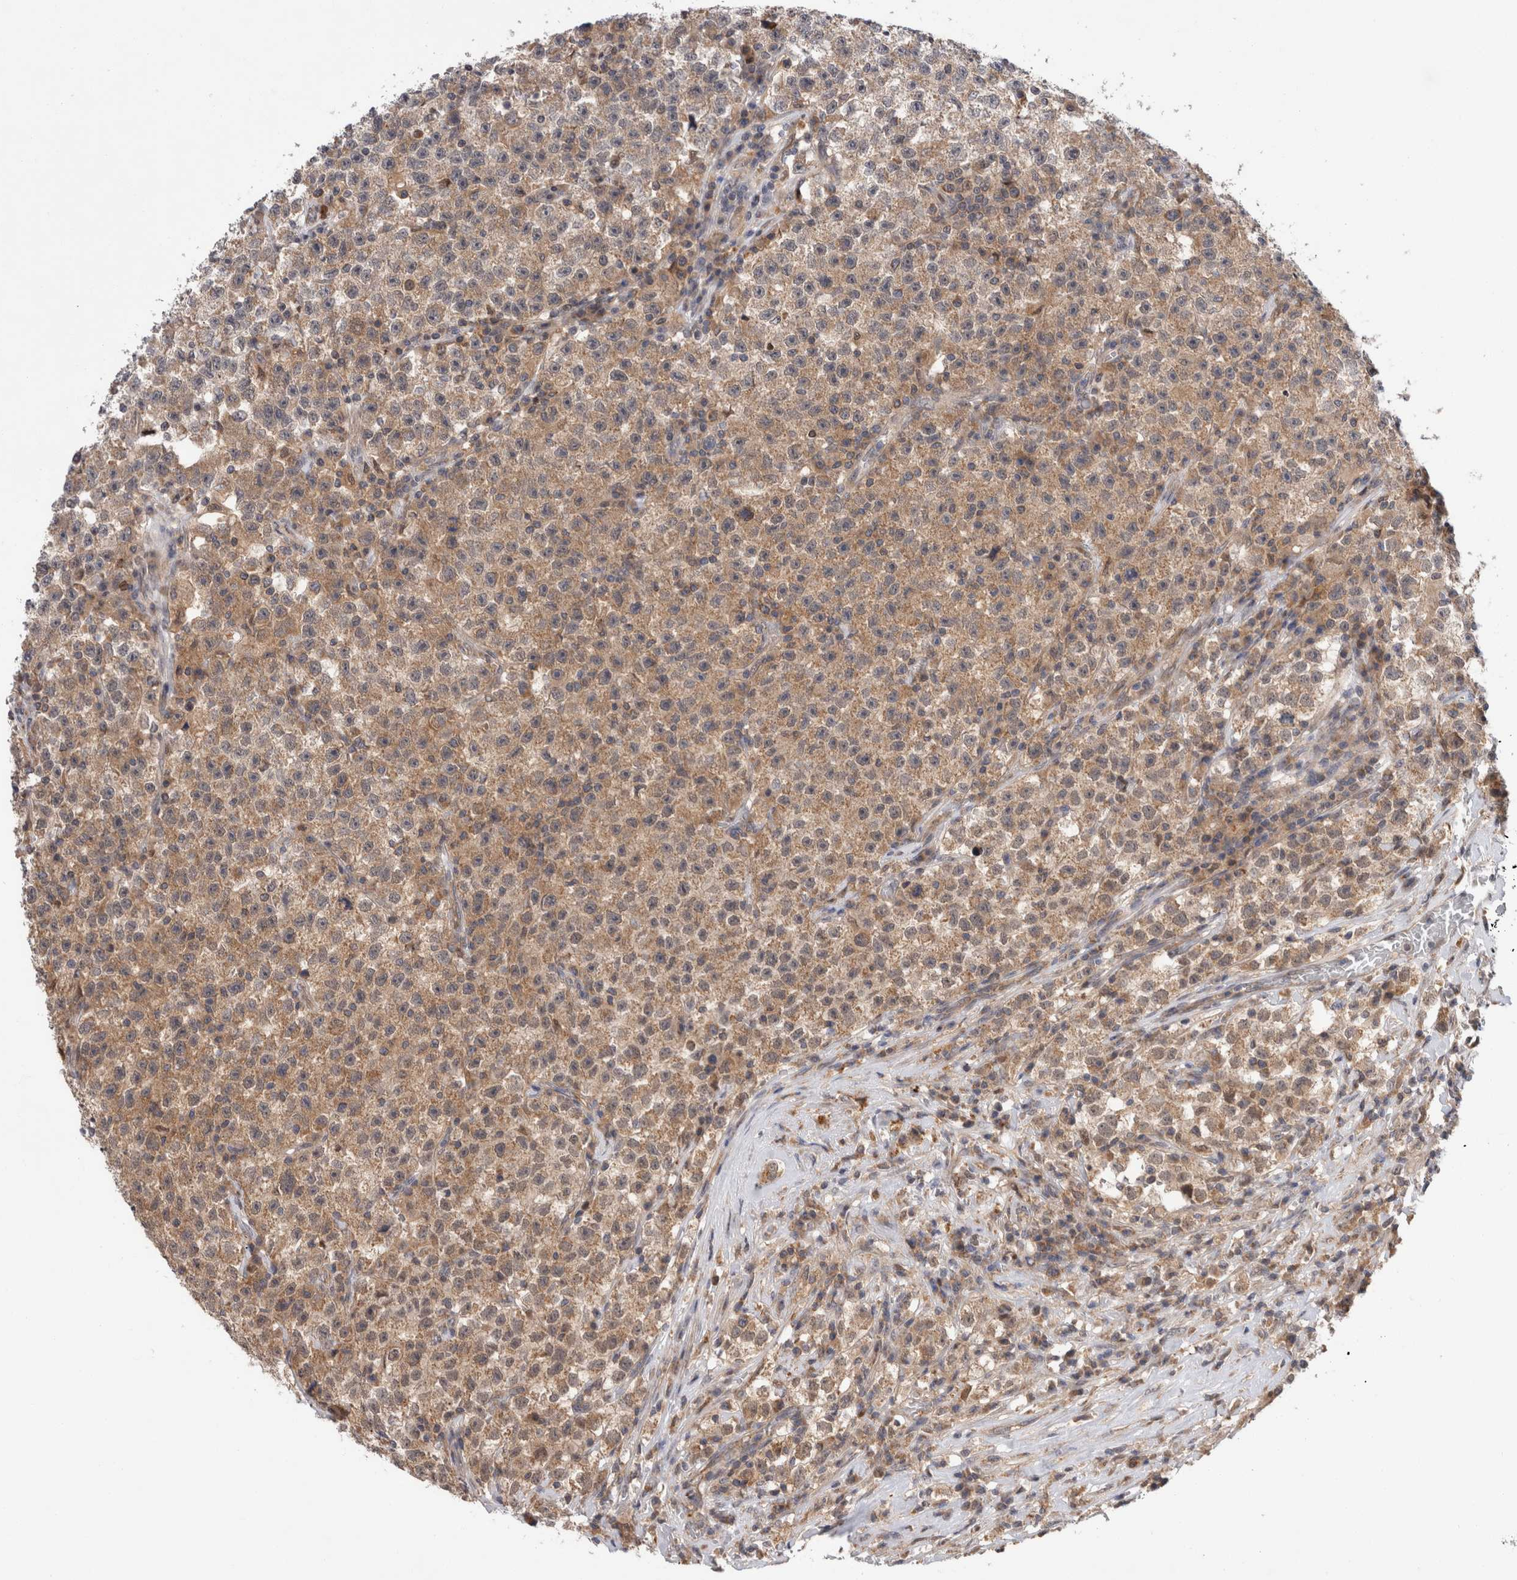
{"staining": {"intensity": "moderate", "quantity": ">75%", "location": "cytoplasmic/membranous"}, "tissue": "testis cancer", "cell_type": "Tumor cells", "image_type": "cancer", "snomed": [{"axis": "morphology", "description": "Seminoma, NOS"}, {"axis": "topography", "description": "Testis"}], "caption": "Immunohistochemistry (IHC) staining of testis cancer (seminoma), which shows medium levels of moderate cytoplasmic/membranous positivity in approximately >75% of tumor cells indicating moderate cytoplasmic/membranous protein positivity. The staining was performed using DAB (brown) for protein detection and nuclei were counterstained in hematoxylin (blue).", "gene": "MRPL37", "patient": {"sex": "male", "age": 22}}